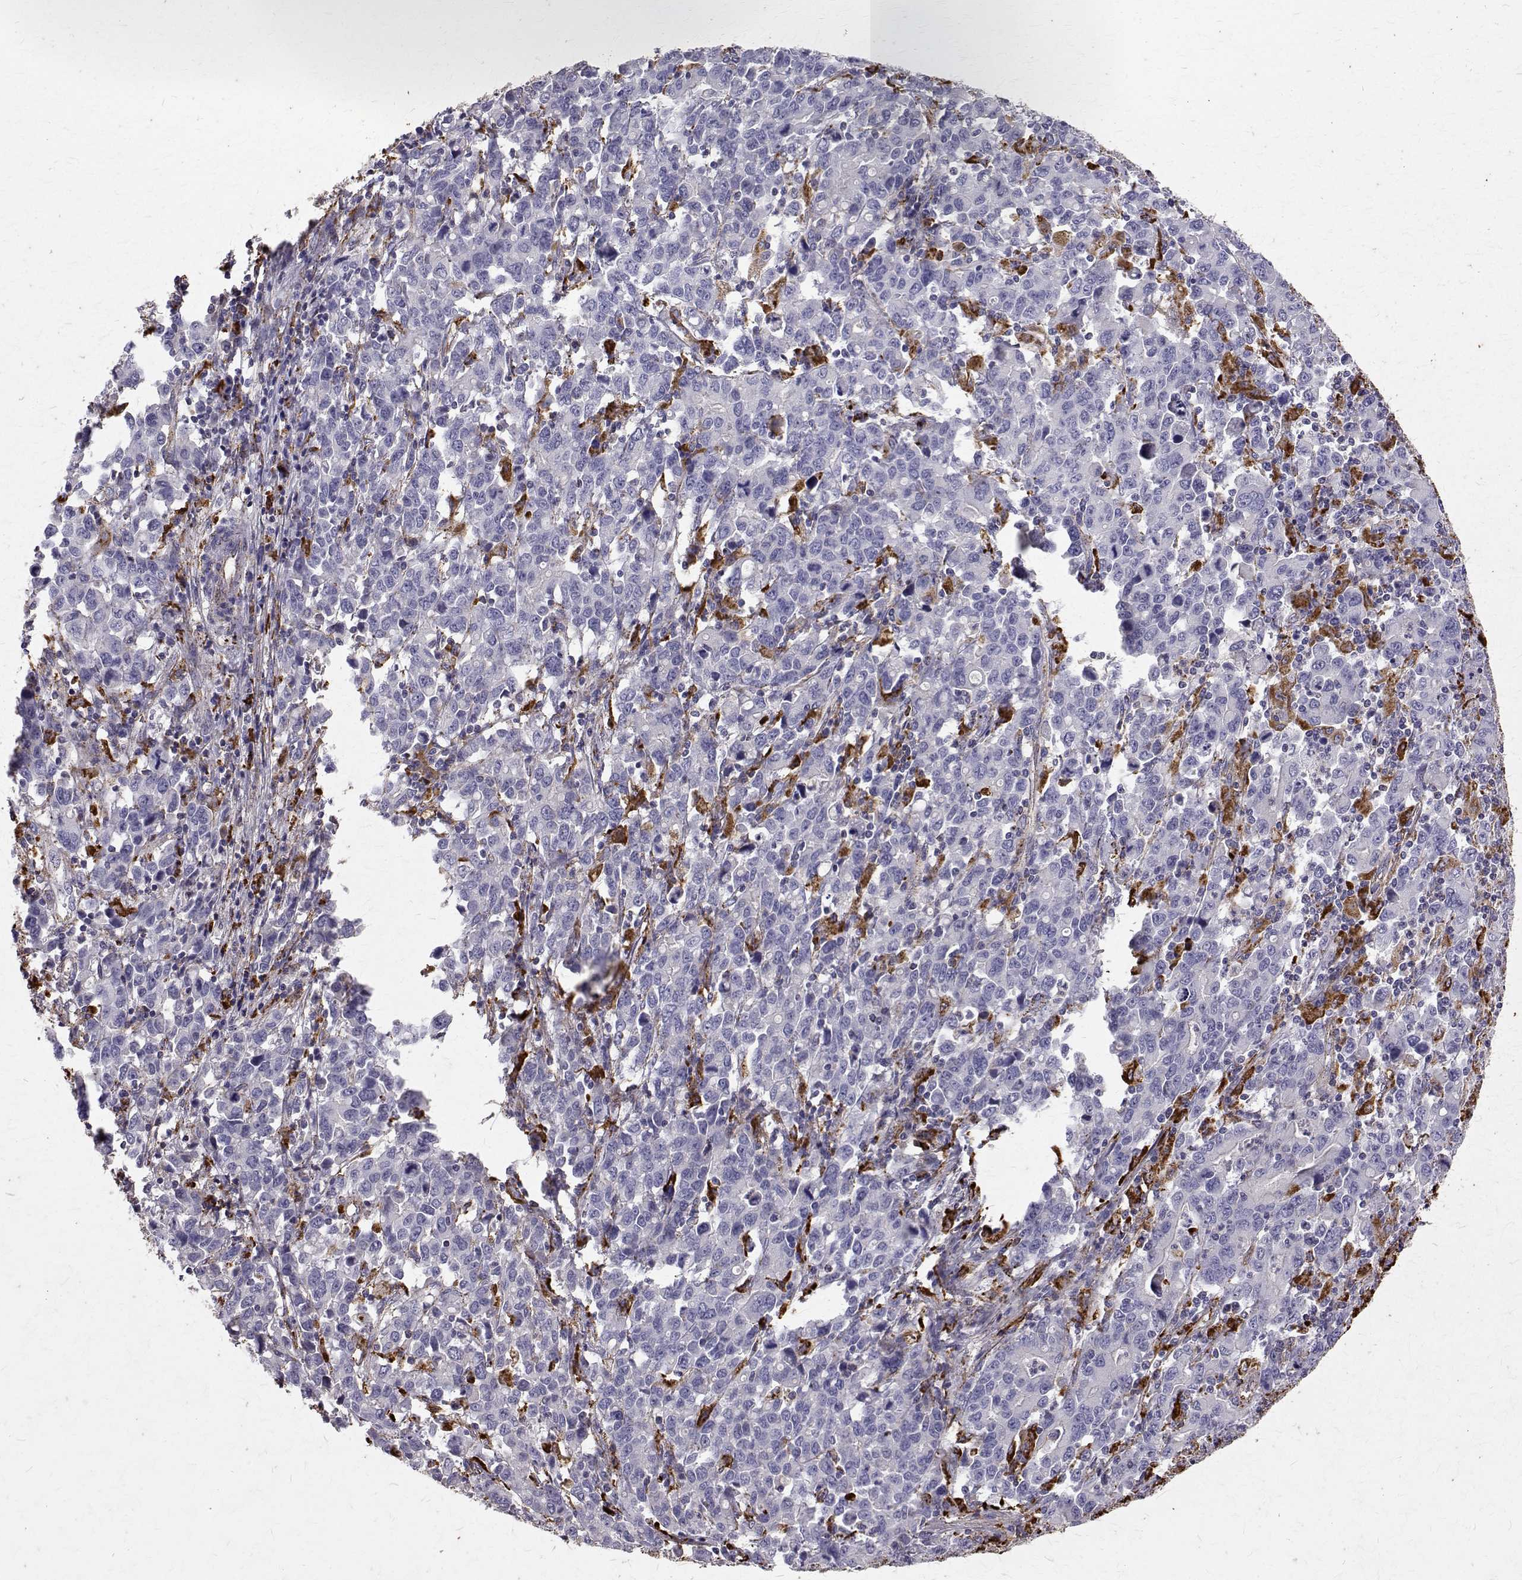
{"staining": {"intensity": "negative", "quantity": "none", "location": "none"}, "tissue": "stomach cancer", "cell_type": "Tumor cells", "image_type": "cancer", "snomed": [{"axis": "morphology", "description": "Adenocarcinoma, NOS"}, {"axis": "topography", "description": "Stomach, upper"}], "caption": "Immunohistochemistry of adenocarcinoma (stomach) exhibits no expression in tumor cells.", "gene": "TPP1", "patient": {"sex": "male", "age": 69}}